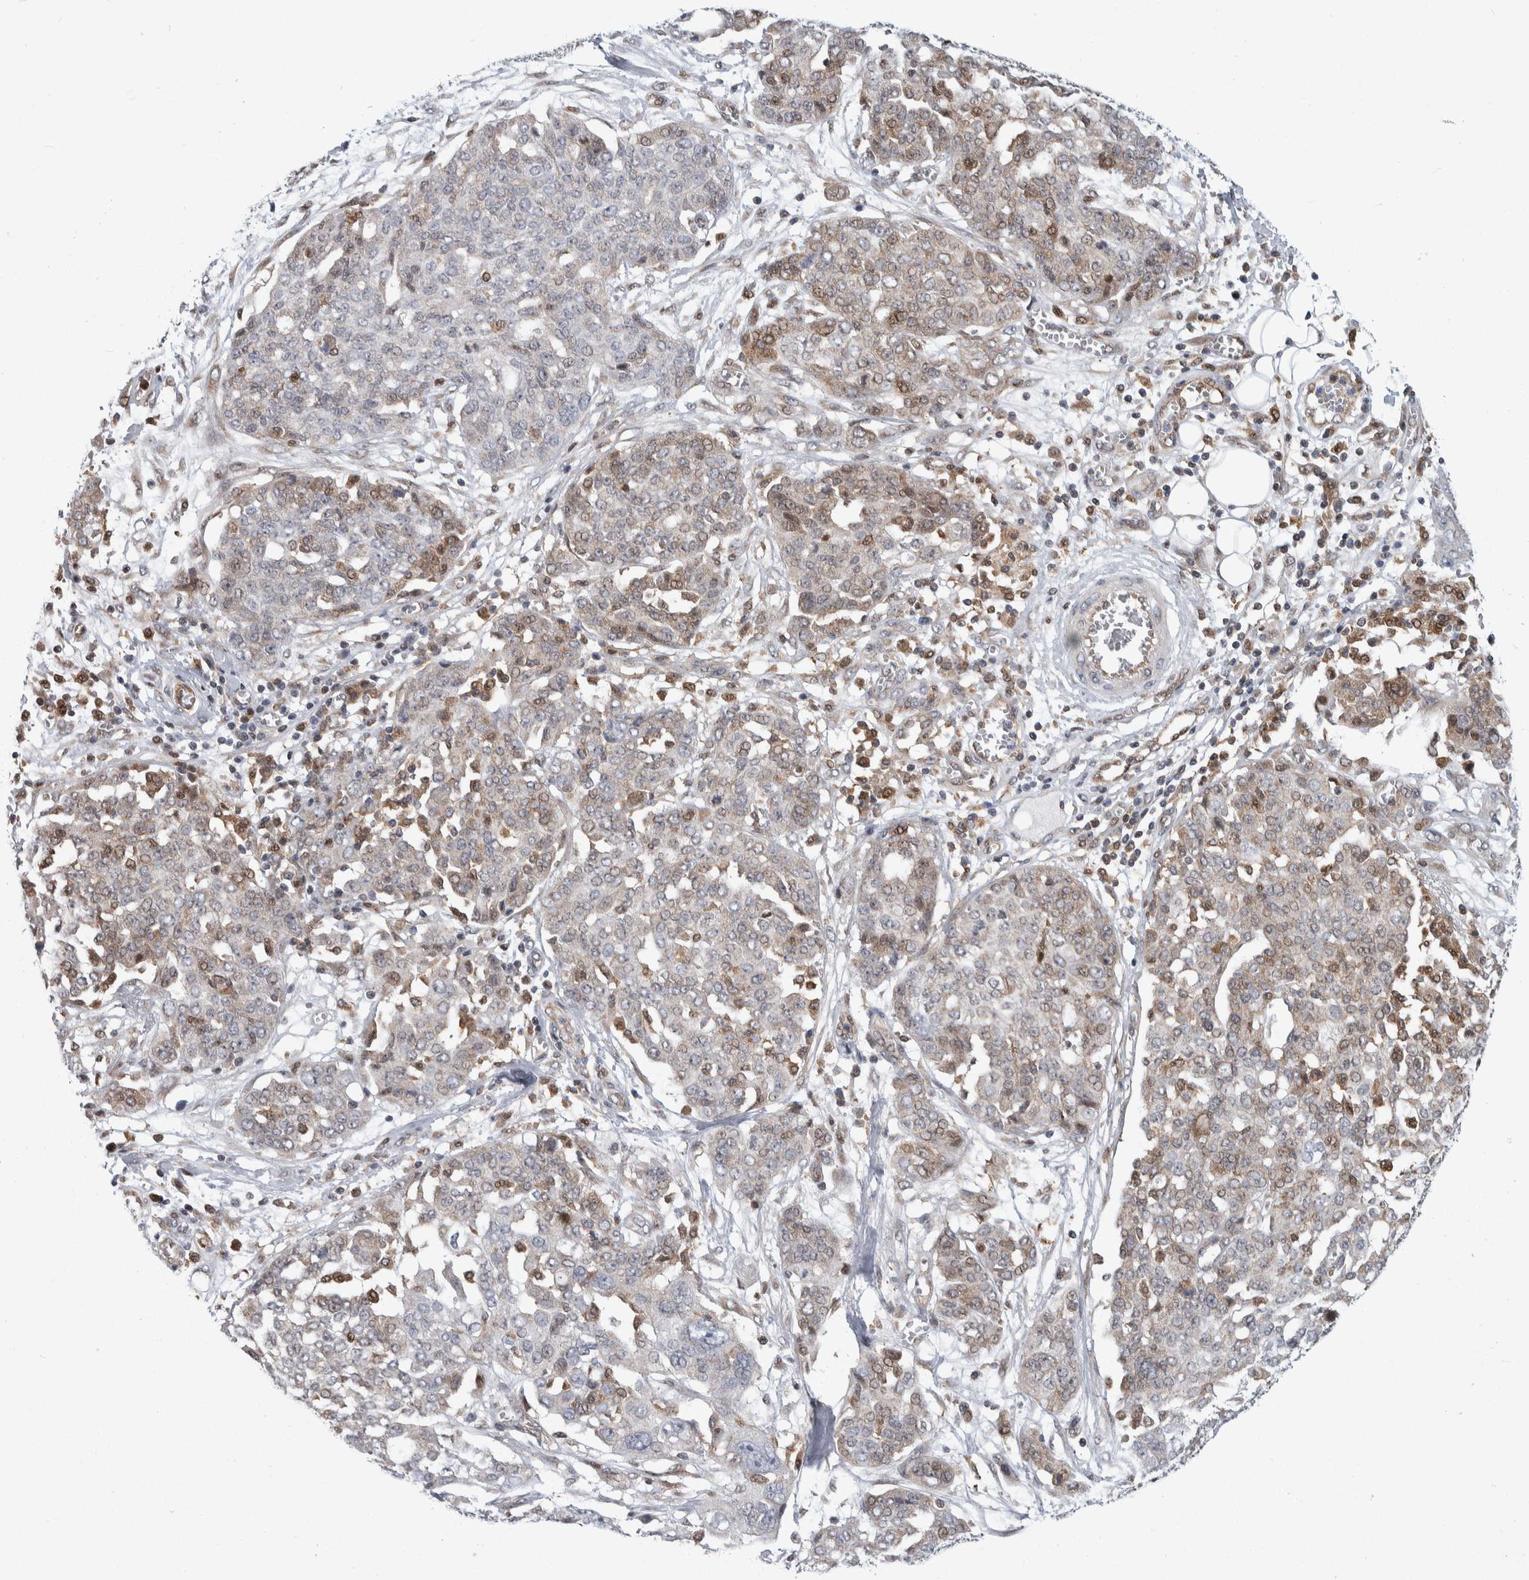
{"staining": {"intensity": "weak", "quantity": "<25%", "location": "cytoplasmic/membranous,nuclear"}, "tissue": "ovarian cancer", "cell_type": "Tumor cells", "image_type": "cancer", "snomed": [{"axis": "morphology", "description": "Cystadenocarcinoma, serous, NOS"}, {"axis": "topography", "description": "Soft tissue"}, {"axis": "topography", "description": "Ovary"}], "caption": "This is a micrograph of IHC staining of ovarian cancer, which shows no staining in tumor cells.", "gene": "PTPA", "patient": {"sex": "female", "age": 57}}